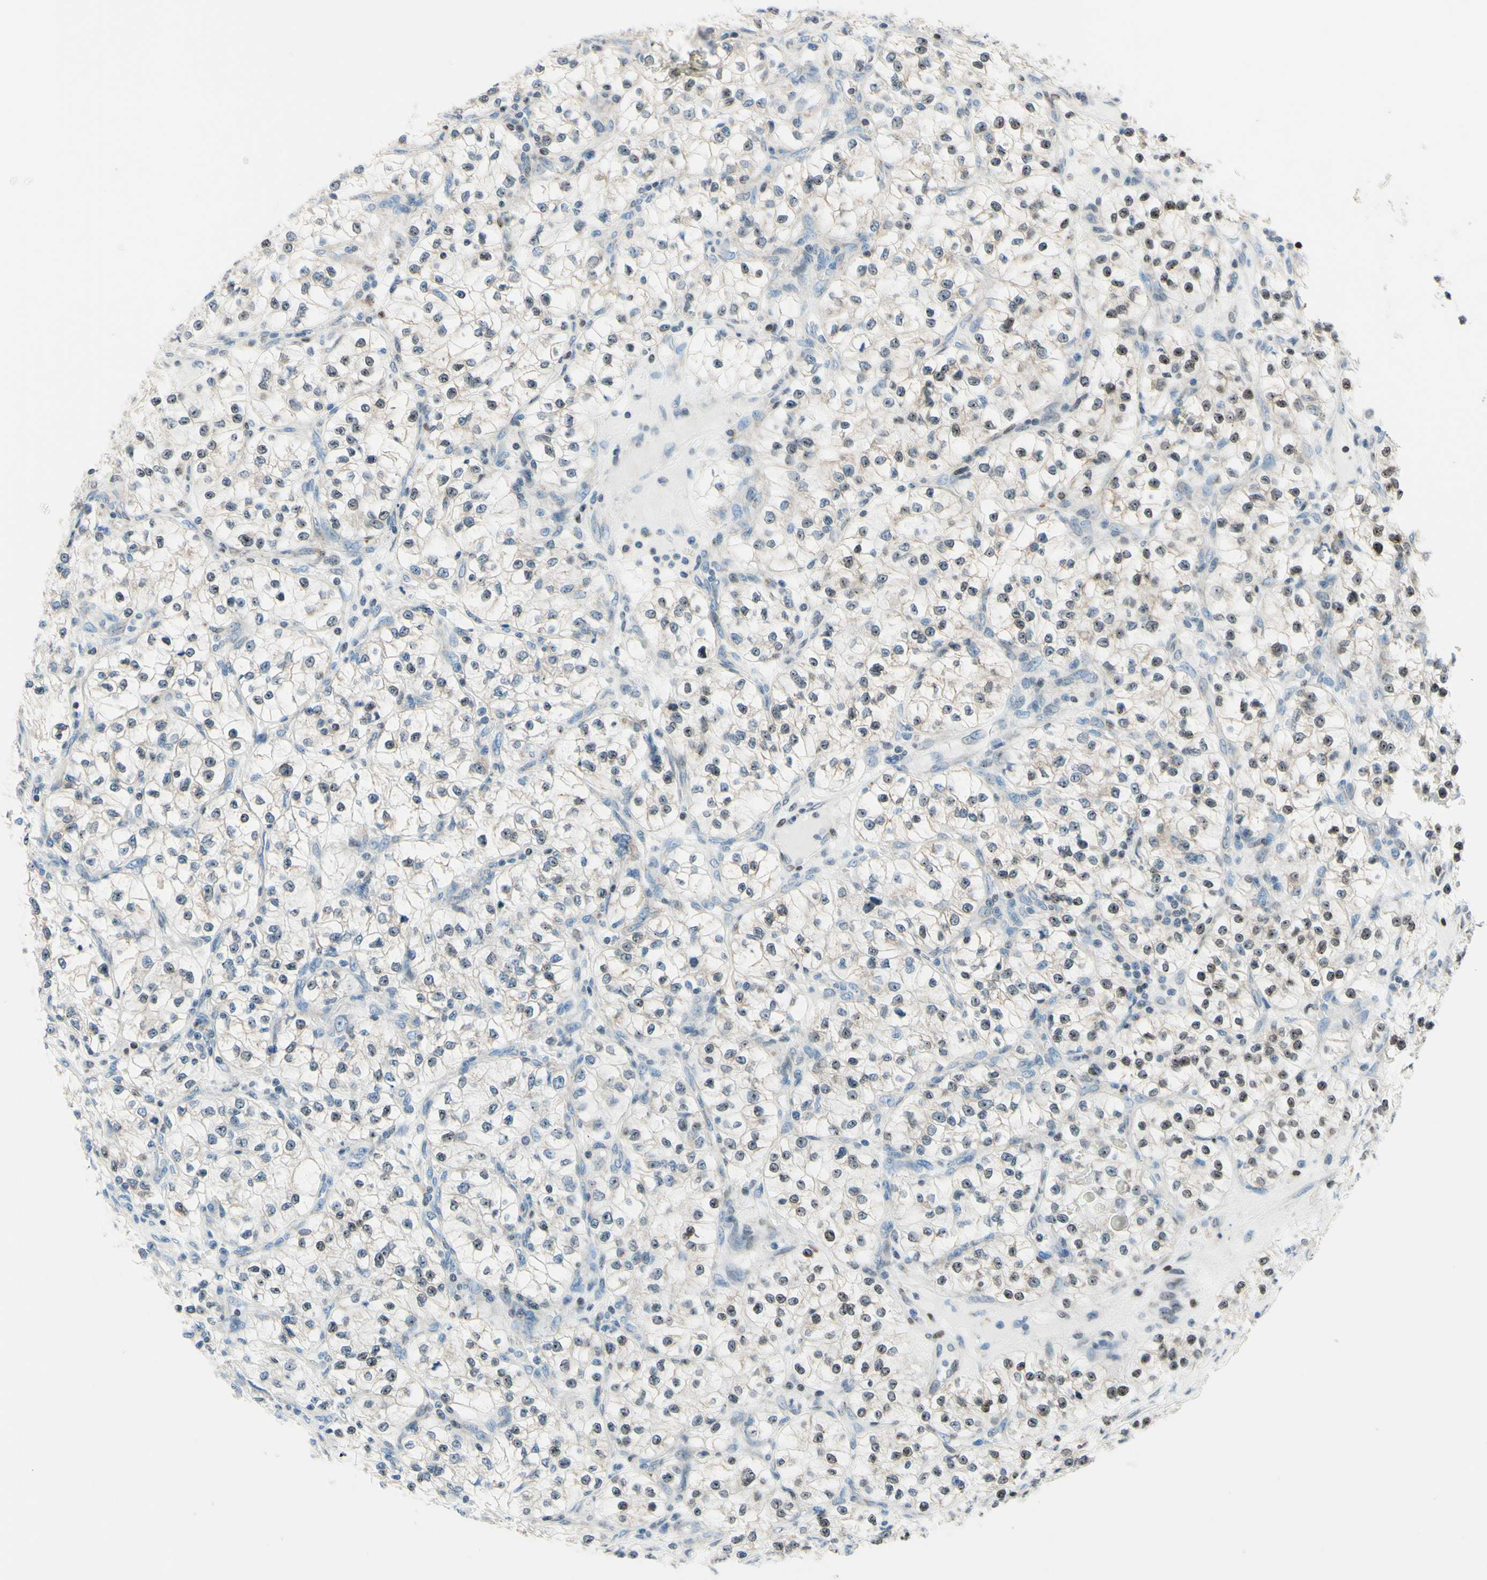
{"staining": {"intensity": "weak", "quantity": "25%-75%", "location": "nuclear"}, "tissue": "renal cancer", "cell_type": "Tumor cells", "image_type": "cancer", "snomed": [{"axis": "morphology", "description": "Adenocarcinoma, NOS"}, {"axis": "topography", "description": "Kidney"}], "caption": "Tumor cells demonstrate weak nuclear positivity in about 25%-75% of cells in renal adenocarcinoma. (IHC, brightfield microscopy, high magnification).", "gene": "CBX7", "patient": {"sex": "female", "age": 57}}